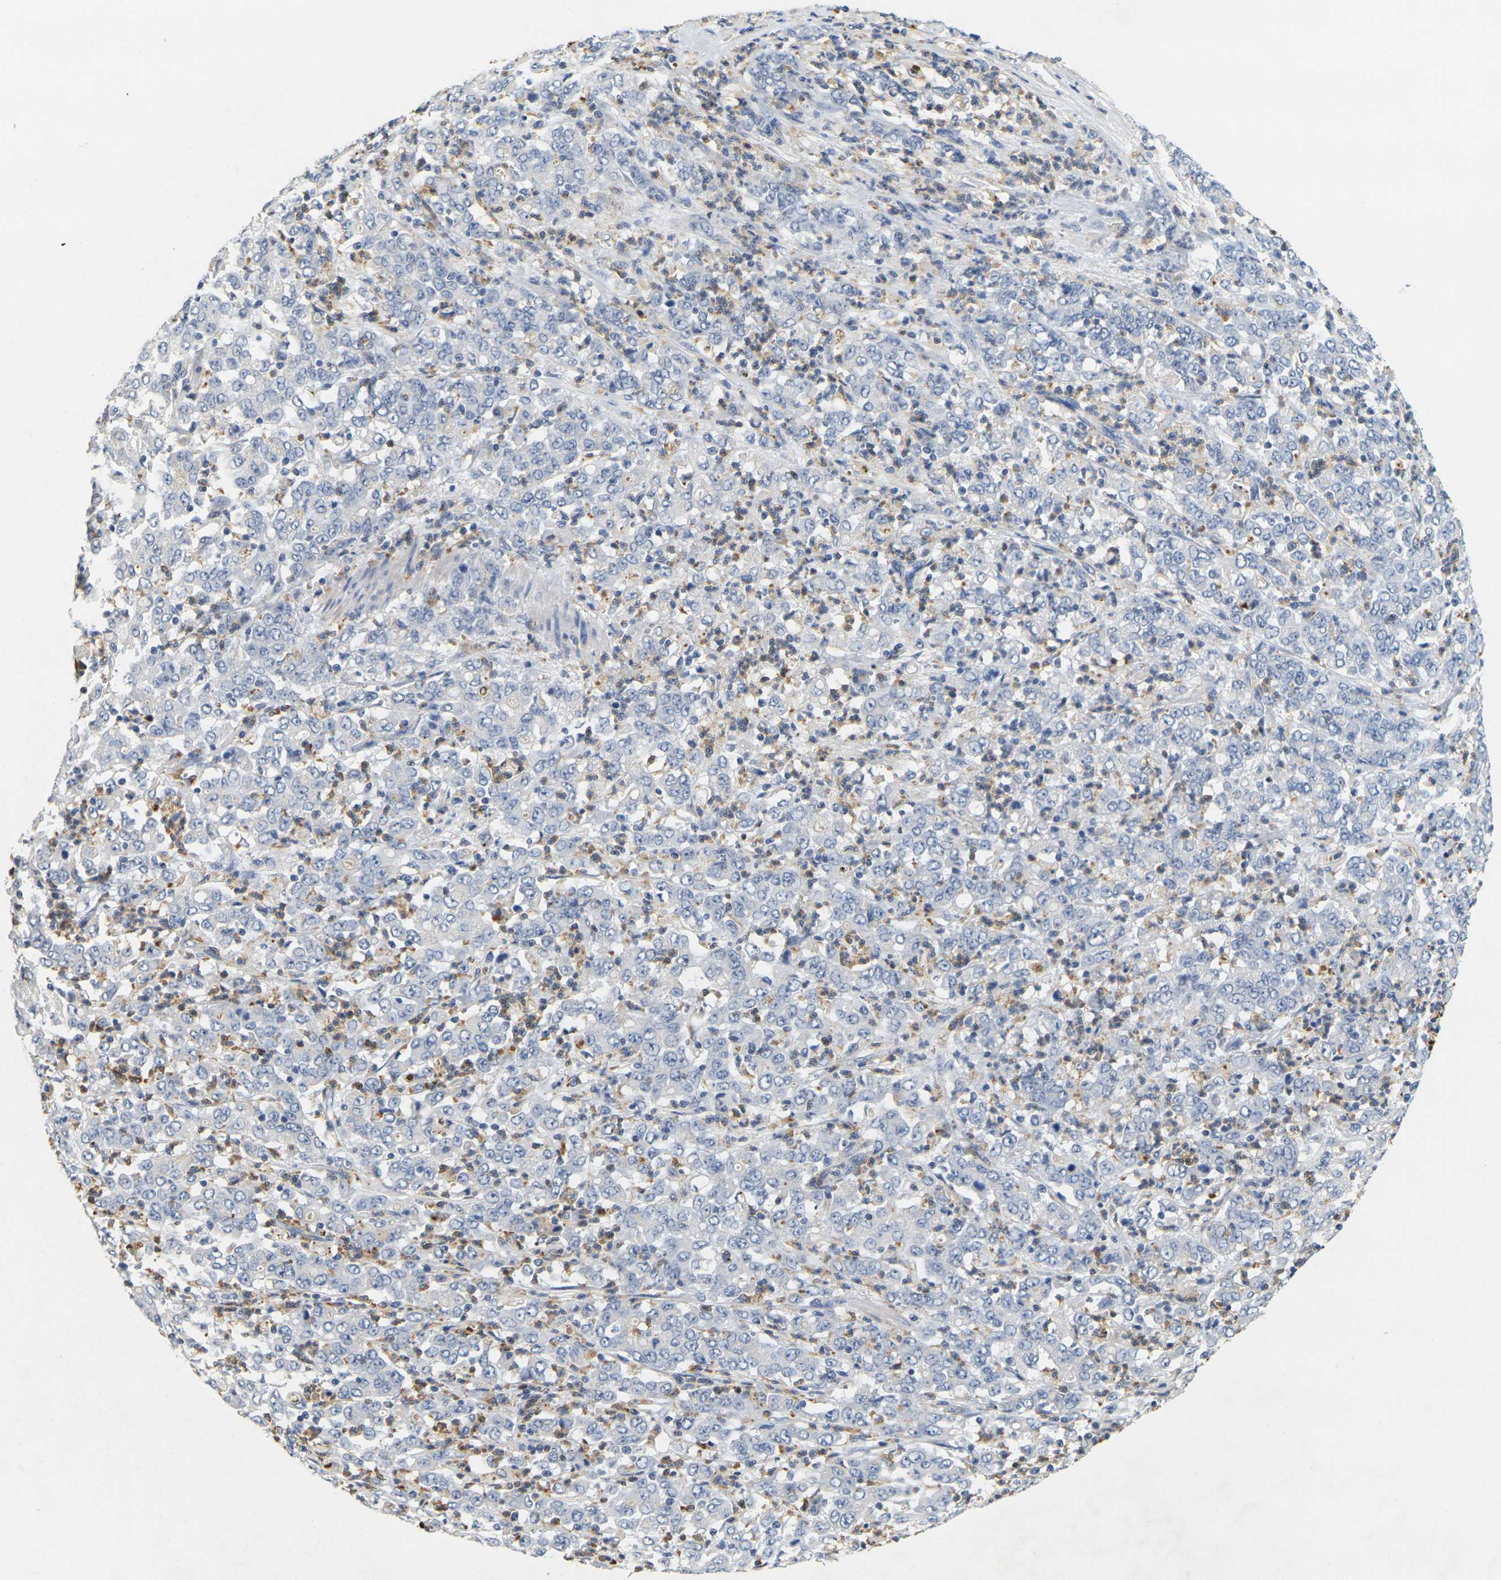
{"staining": {"intensity": "negative", "quantity": "none", "location": "none"}, "tissue": "stomach cancer", "cell_type": "Tumor cells", "image_type": "cancer", "snomed": [{"axis": "morphology", "description": "Adenocarcinoma, NOS"}, {"axis": "topography", "description": "Stomach, lower"}], "caption": "A photomicrograph of human stomach cancer is negative for staining in tumor cells.", "gene": "KLK5", "patient": {"sex": "female", "age": 71}}